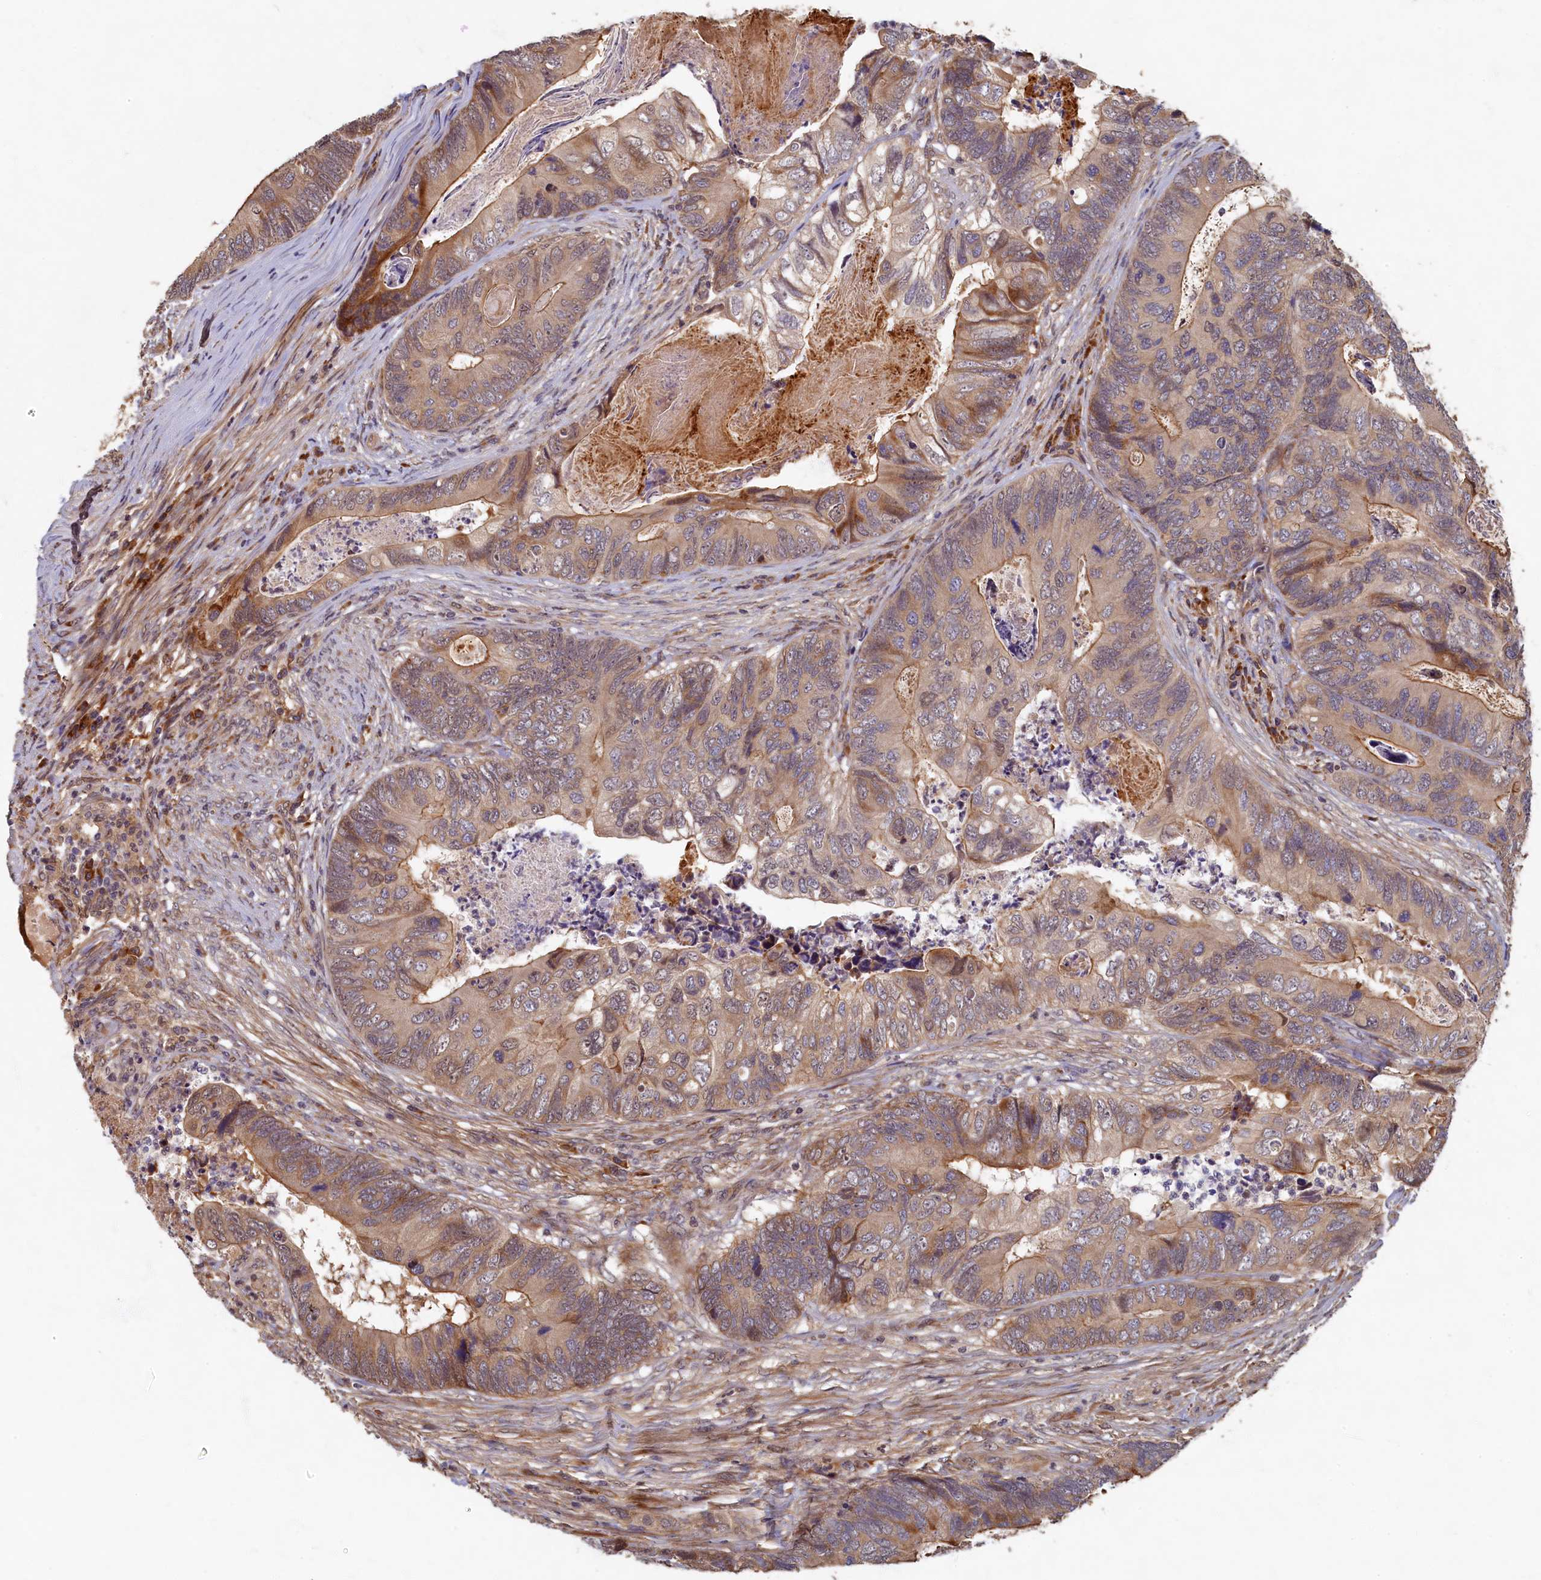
{"staining": {"intensity": "moderate", "quantity": "<25%", "location": "cytoplasmic/membranous"}, "tissue": "colorectal cancer", "cell_type": "Tumor cells", "image_type": "cancer", "snomed": [{"axis": "morphology", "description": "Adenocarcinoma, NOS"}, {"axis": "topography", "description": "Colon"}], "caption": "This photomicrograph exhibits IHC staining of human colorectal cancer (adenocarcinoma), with low moderate cytoplasmic/membranous staining in approximately <25% of tumor cells.", "gene": "LCMT2", "patient": {"sex": "female", "age": 67}}